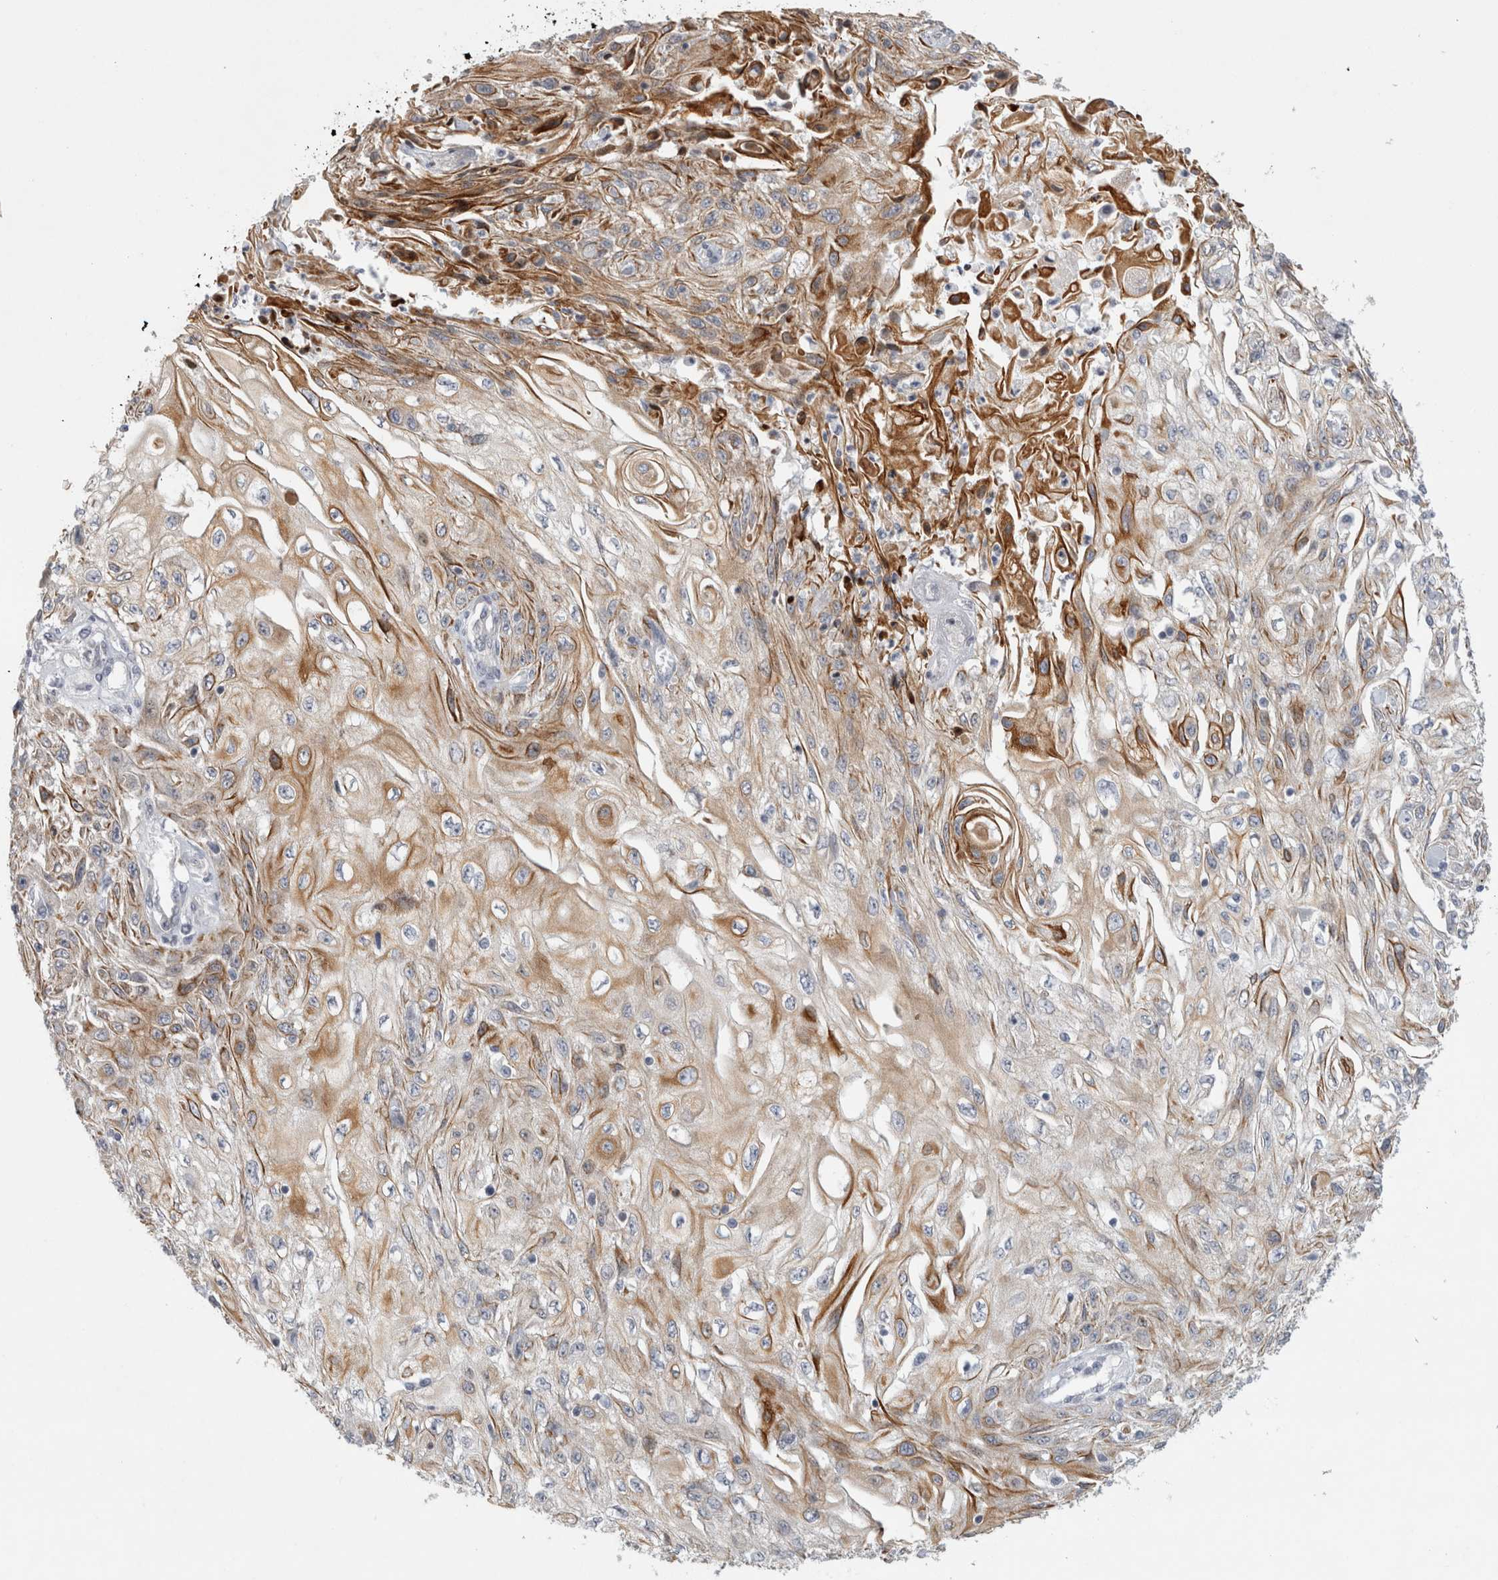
{"staining": {"intensity": "weak", "quantity": ">75%", "location": "cytoplasmic/membranous"}, "tissue": "skin cancer", "cell_type": "Tumor cells", "image_type": "cancer", "snomed": [{"axis": "morphology", "description": "Squamous cell carcinoma, NOS"}, {"axis": "morphology", "description": "Squamous cell carcinoma, metastatic, NOS"}, {"axis": "topography", "description": "Skin"}, {"axis": "topography", "description": "Lymph node"}], "caption": "Protein staining demonstrates weak cytoplasmic/membranous positivity in about >75% of tumor cells in skin squamous cell carcinoma. Using DAB (3,3'-diaminobenzidine) (brown) and hematoxylin (blue) stains, captured at high magnification using brightfield microscopy.", "gene": "UTP25", "patient": {"sex": "male", "age": 75}}